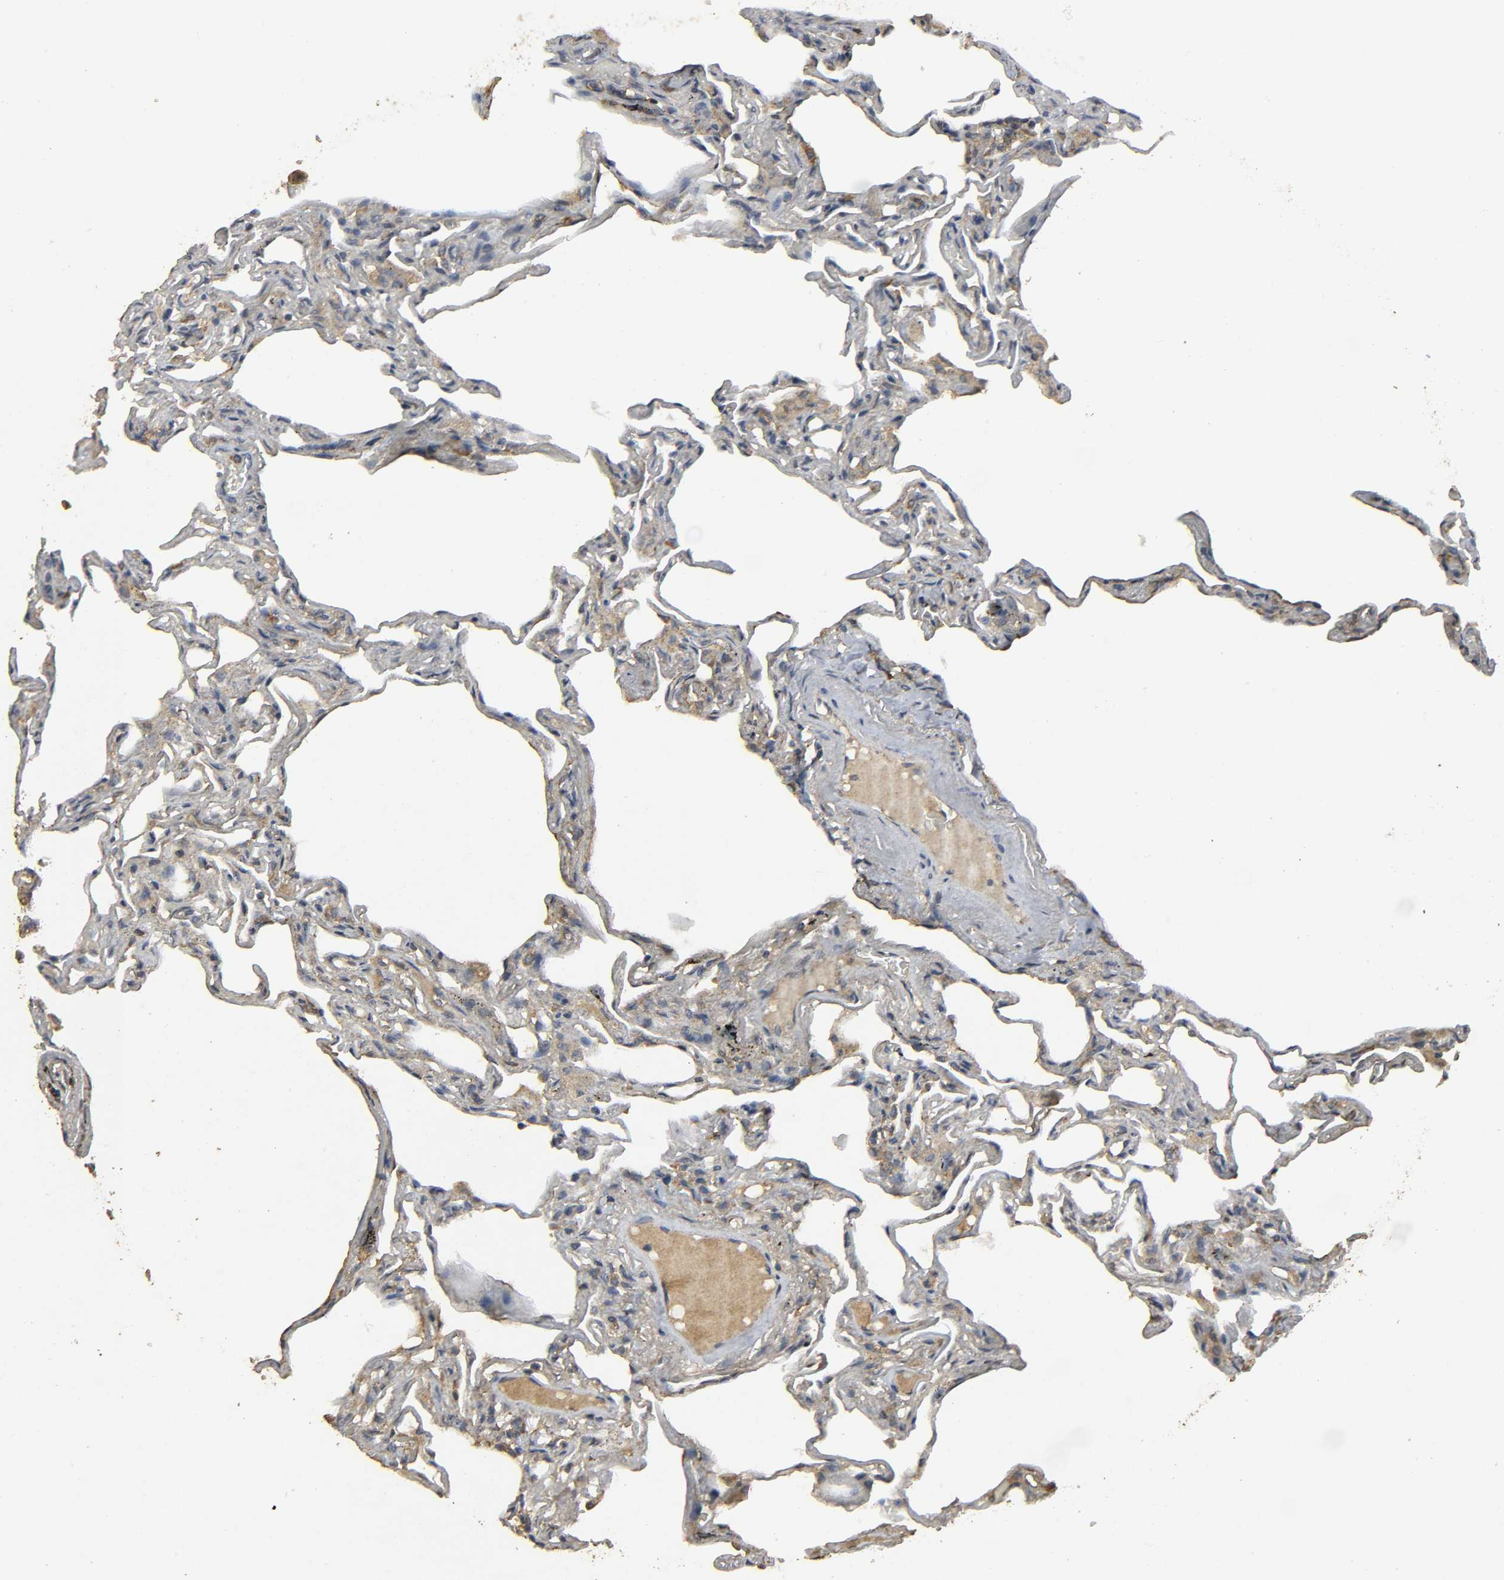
{"staining": {"intensity": "moderate", "quantity": ">75%", "location": "cytoplasmic/membranous"}, "tissue": "lung", "cell_type": "Alveolar cells", "image_type": "normal", "snomed": [{"axis": "morphology", "description": "Normal tissue, NOS"}, {"axis": "morphology", "description": "Inflammation, NOS"}, {"axis": "topography", "description": "Lung"}], "caption": "A brown stain shows moderate cytoplasmic/membranous positivity of a protein in alveolar cells of benign human lung.", "gene": "DDX6", "patient": {"sex": "male", "age": 69}}